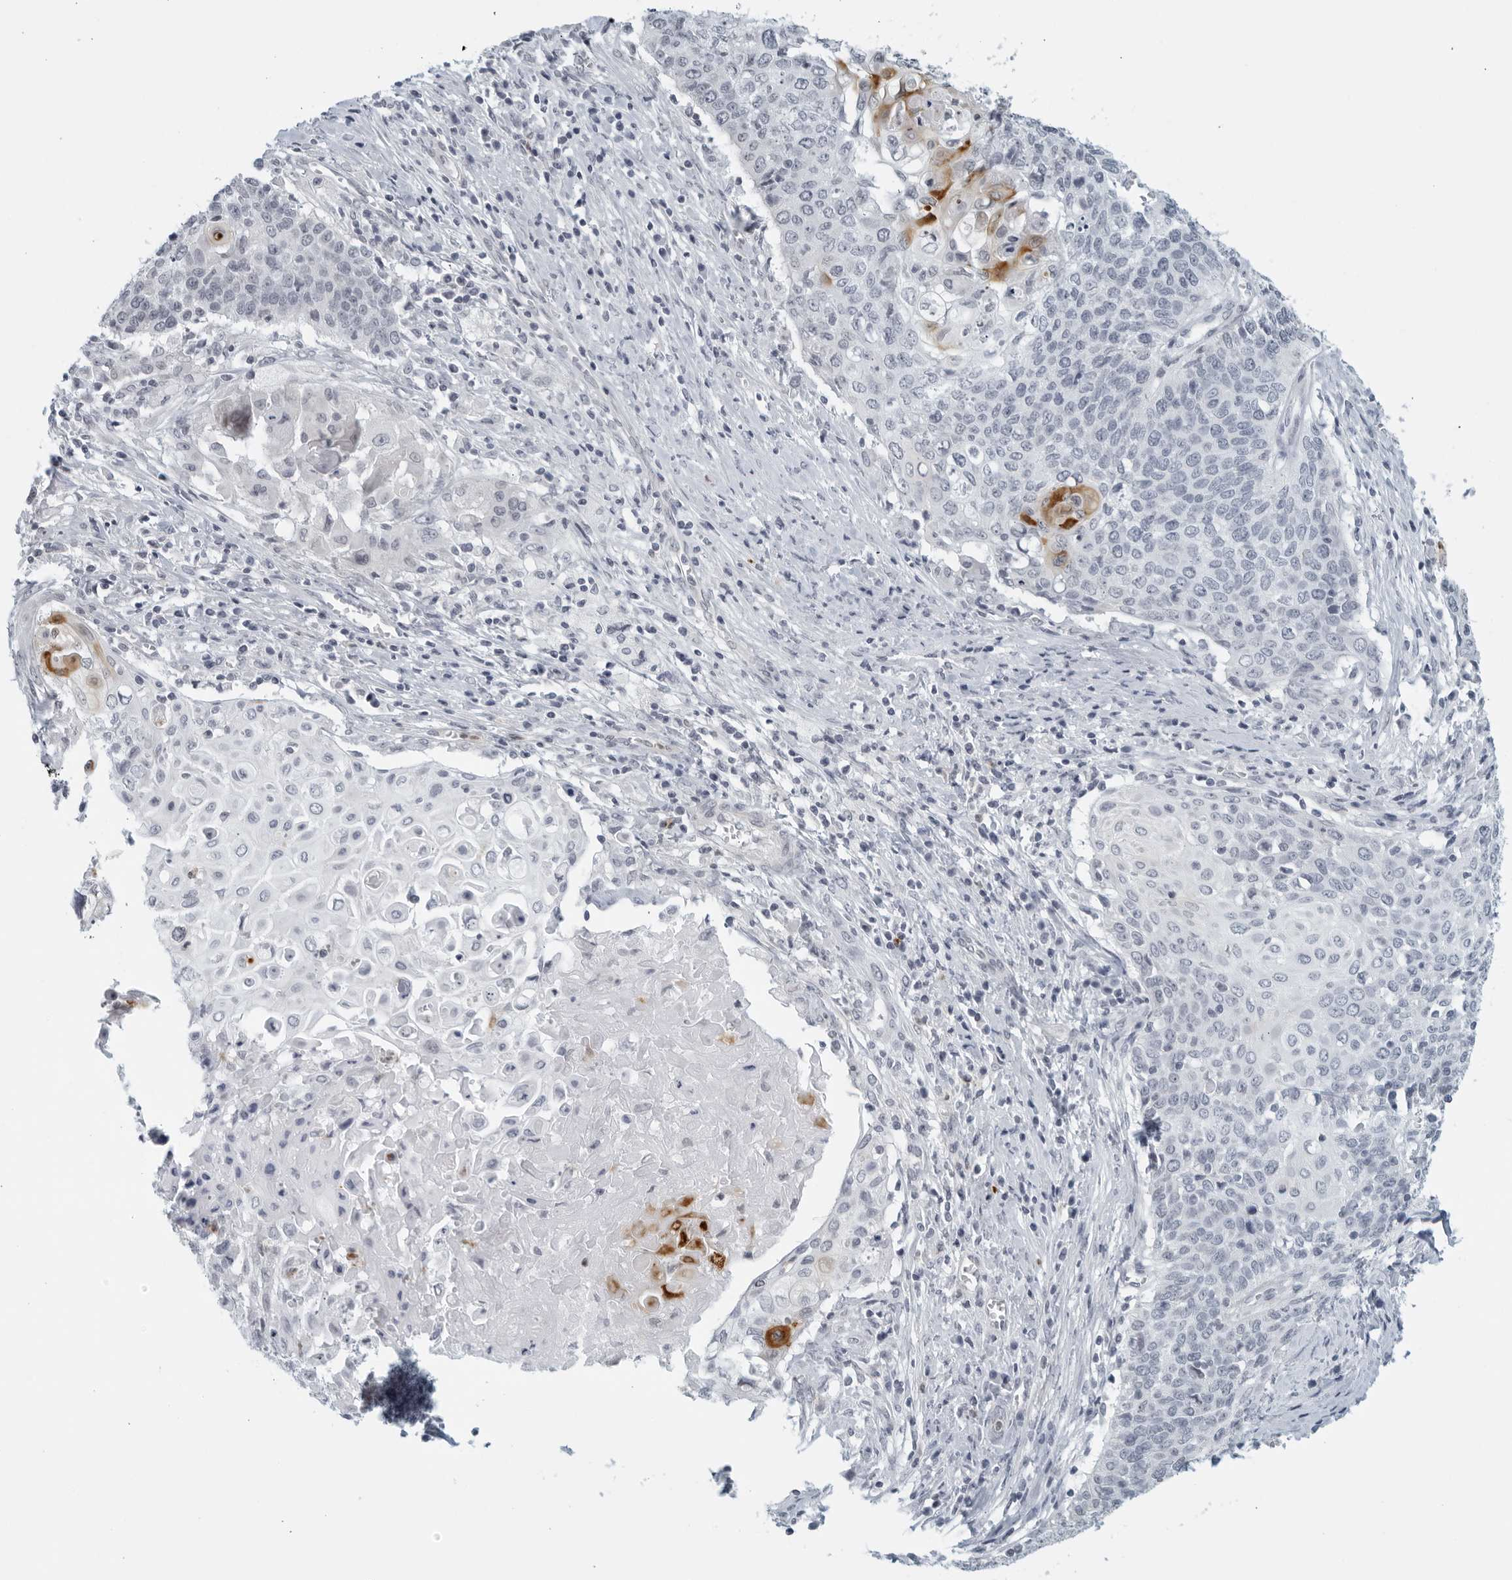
{"staining": {"intensity": "moderate", "quantity": "<25%", "location": "cytoplasmic/membranous"}, "tissue": "cervical cancer", "cell_type": "Tumor cells", "image_type": "cancer", "snomed": [{"axis": "morphology", "description": "Squamous cell carcinoma, NOS"}, {"axis": "topography", "description": "Cervix"}], "caption": "Squamous cell carcinoma (cervical) stained with a brown dye displays moderate cytoplasmic/membranous positive positivity in approximately <25% of tumor cells.", "gene": "KLK7", "patient": {"sex": "female", "age": 39}}